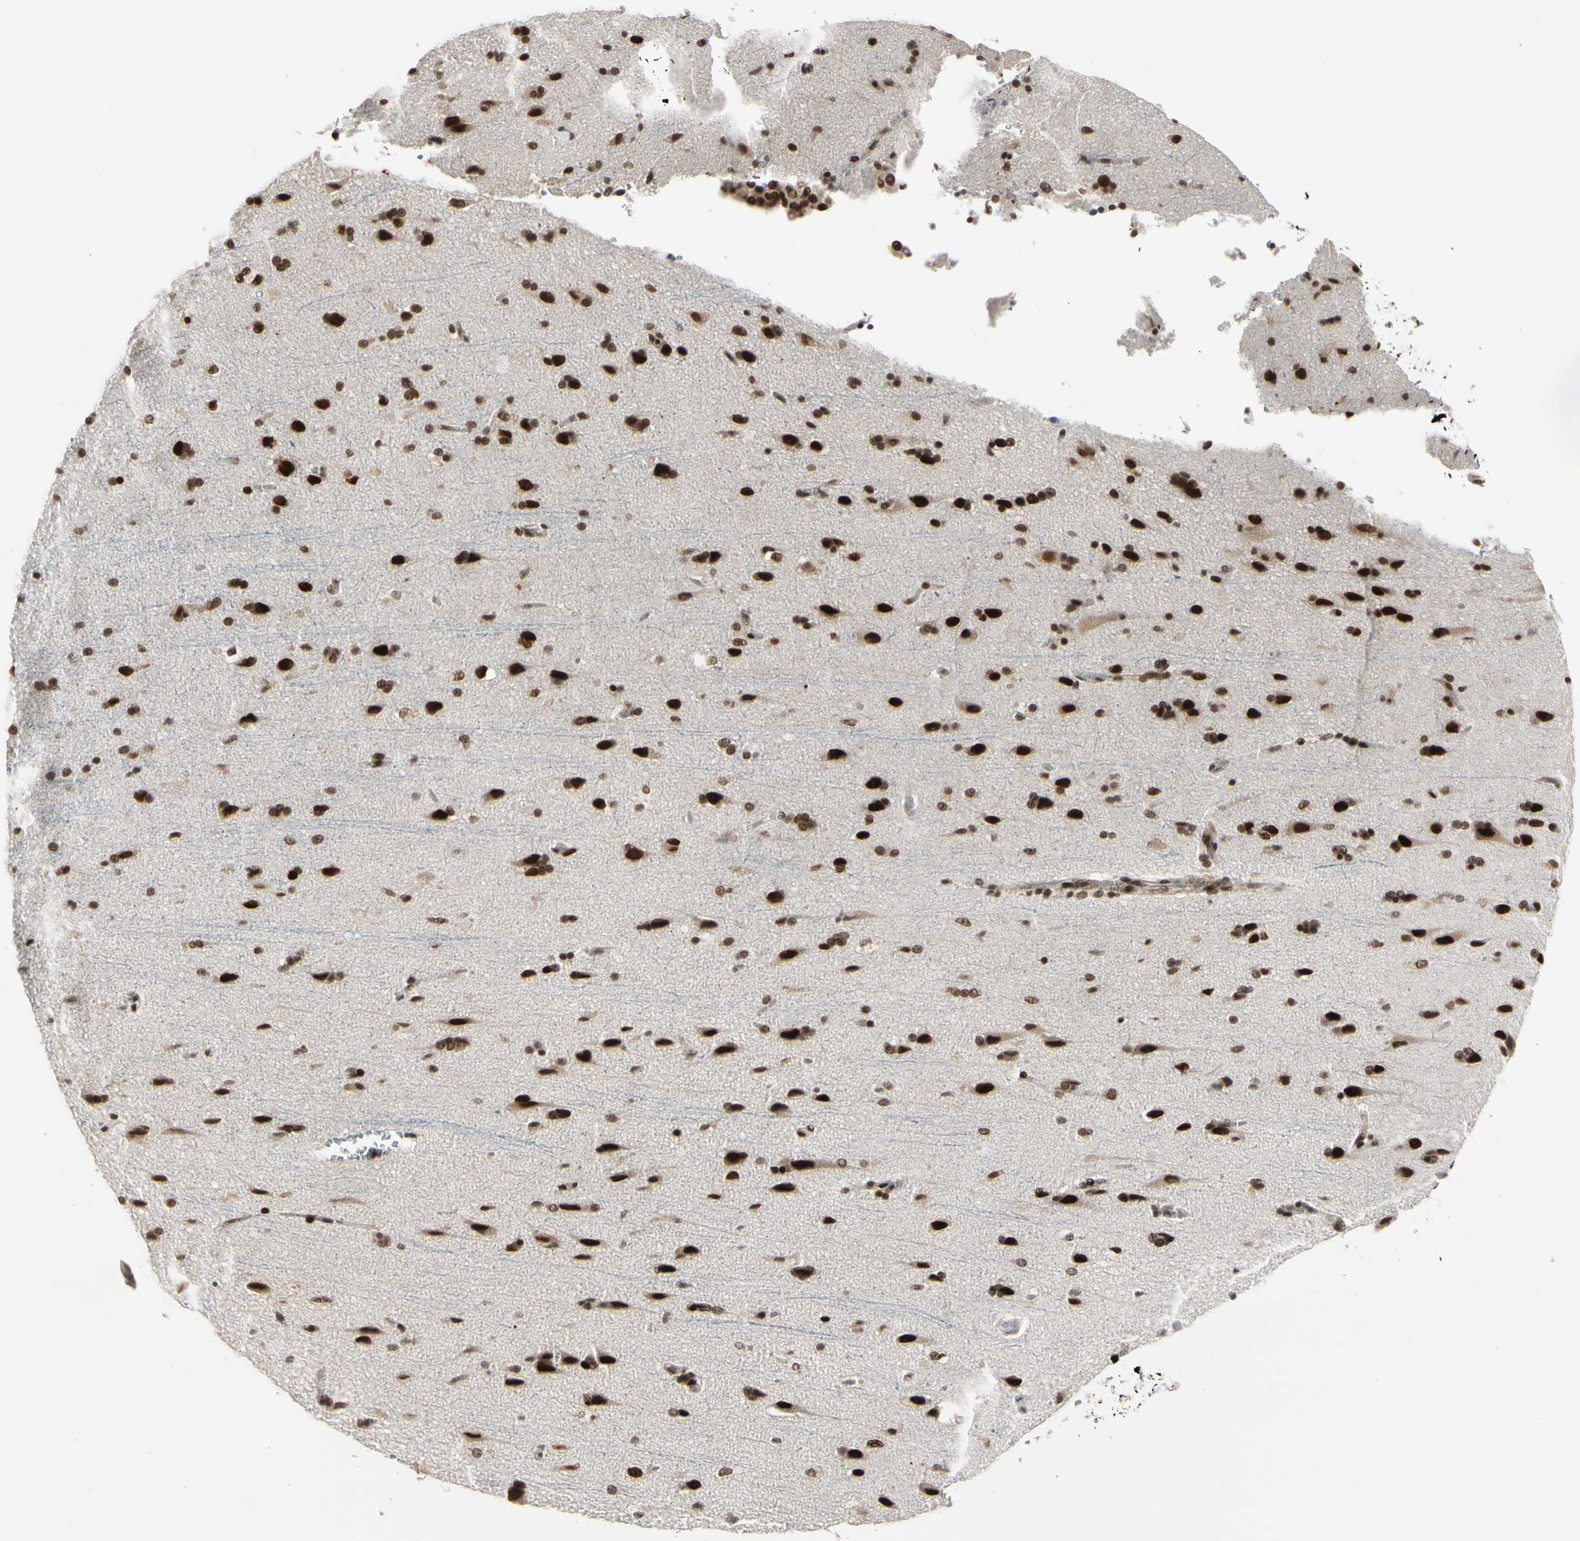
{"staining": {"intensity": "moderate", "quantity": "25%-75%", "location": "nuclear"}, "tissue": "cerebral cortex", "cell_type": "Endothelial cells", "image_type": "normal", "snomed": [{"axis": "morphology", "description": "Normal tissue, NOS"}, {"axis": "topography", "description": "Cerebral cortex"}], "caption": "Cerebral cortex stained with IHC reveals moderate nuclear expression in about 25%-75% of endothelial cells.", "gene": "CHAMP1", "patient": {"sex": "male", "age": 62}}